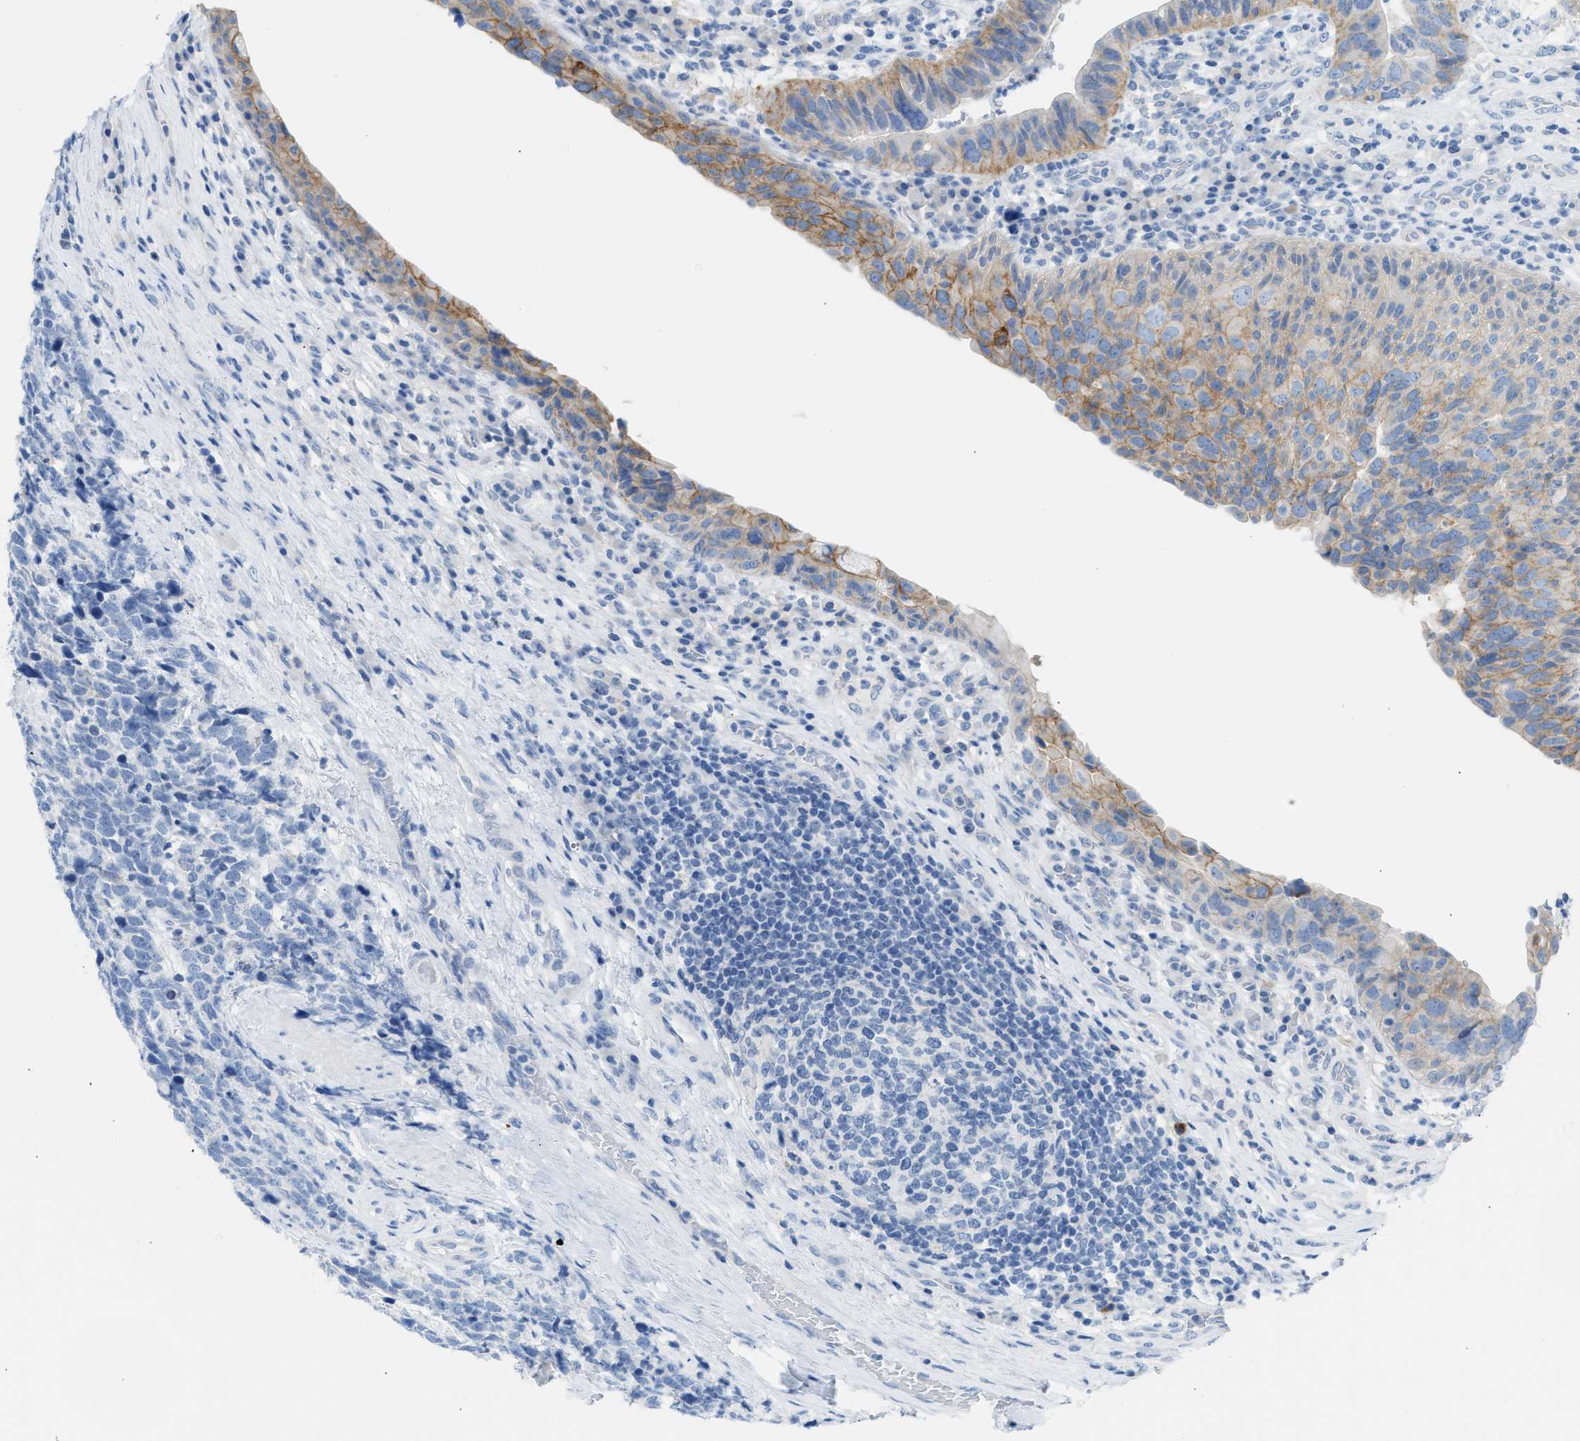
{"staining": {"intensity": "moderate", "quantity": "25%-75%", "location": "cytoplasmic/membranous"}, "tissue": "urothelial cancer", "cell_type": "Tumor cells", "image_type": "cancer", "snomed": [{"axis": "morphology", "description": "Urothelial carcinoma, High grade"}, {"axis": "topography", "description": "Urinary bladder"}], "caption": "Brown immunohistochemical staining in human urothelial carcinoma (high-grade) reveals moderate cytoplasmic/membranous expression in about 25%-75% of tumor cells.", "gene": "ERBB2", "patient": {"sex": "female", "age": 82}}